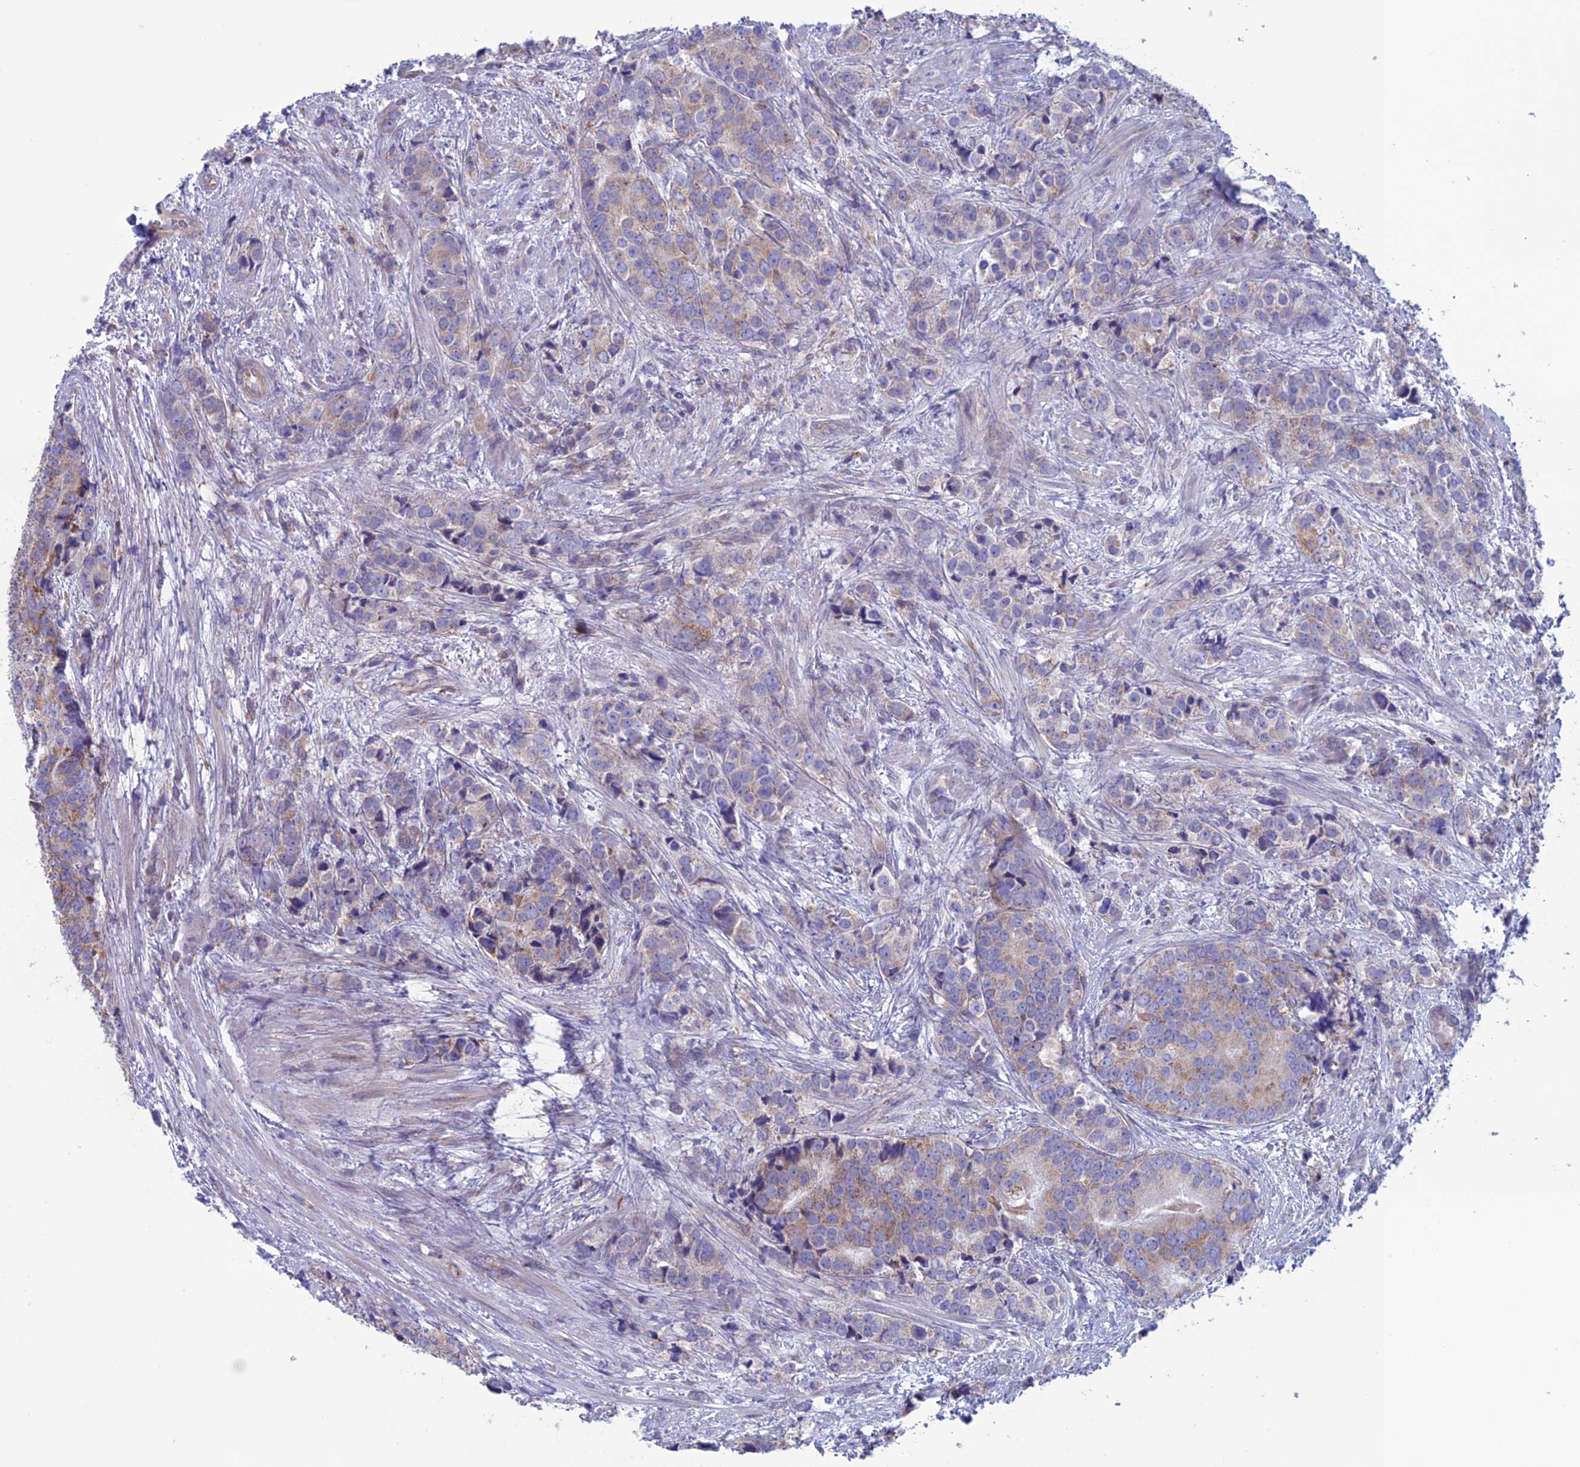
{"staining": {"intensity": "weak", "quantity": "25%-75%", "location": "cytoplasmic/membranous"}, "tissue": "prostate cancer", "cell_type": "Tumor cells", "image_type": "cancer", "snomed": [{"axis": "morphology", "description": "Adenocarcinoma, High grade"}, {"axis": "topography", "description": "Prostate"}], "caption": "High-magnification brightfield microscopy of prostate adenocarcinoma (high-grade) stained with DAB (3,3'-diaminobenzidine) (brown) and counterstained with hematoxylin (blue). tumor cells exhibit weak cytoplasmic/membranous expression is identified in approximately25%-75% of cells. (IHC, brightfield microscopy, high magnification).", "gene": "CLCN7", "patient": {"sex": "male", "age": 62}}